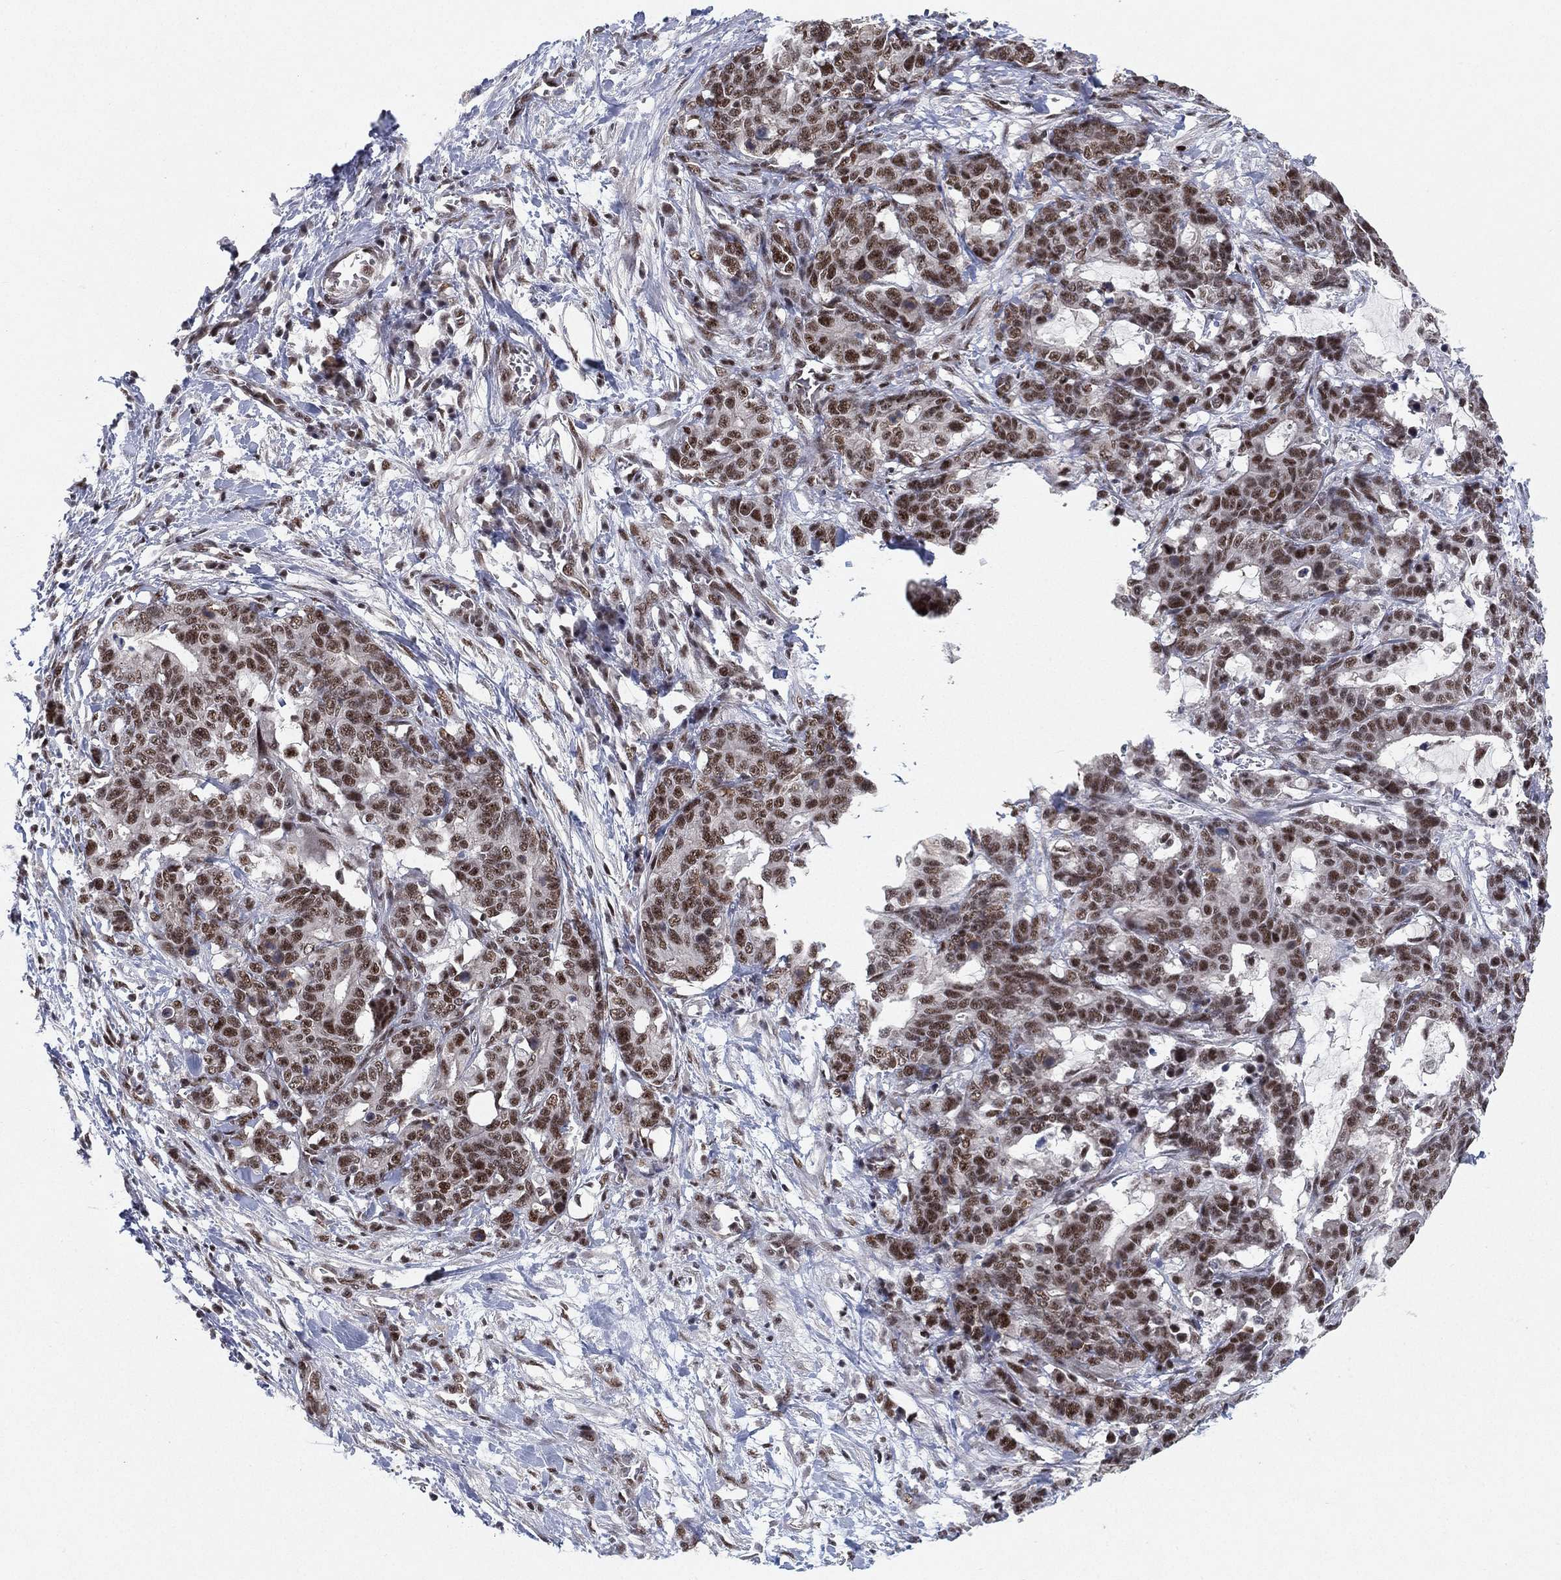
{"staining": {"intensity": "moderate", "quantity": ">75%", "location": "nuclear"}, "tissue": "stomach cancer", "cell_type": "Tumor cells", "image_type": "cancer", "snomed": [{"axis": "morphology", "description": "Normal tissue, NOS"}, {"axis": "morphology", "description": "Adenocarcinoma, NOS"}, {"axis": "topography", "description": "Stomach"}], "caption": "The image demonstrates immunohistochemical staining of stomach cancer (adenocarcinoma). There is moderate nuclear expression is appreciated in approximately >75% of tumor cells. (DAB IHC, brown staining for protein, blue staining for nuclei).", "gene": "DGCR8", "patient": {"sex": "female", "age": 64}}